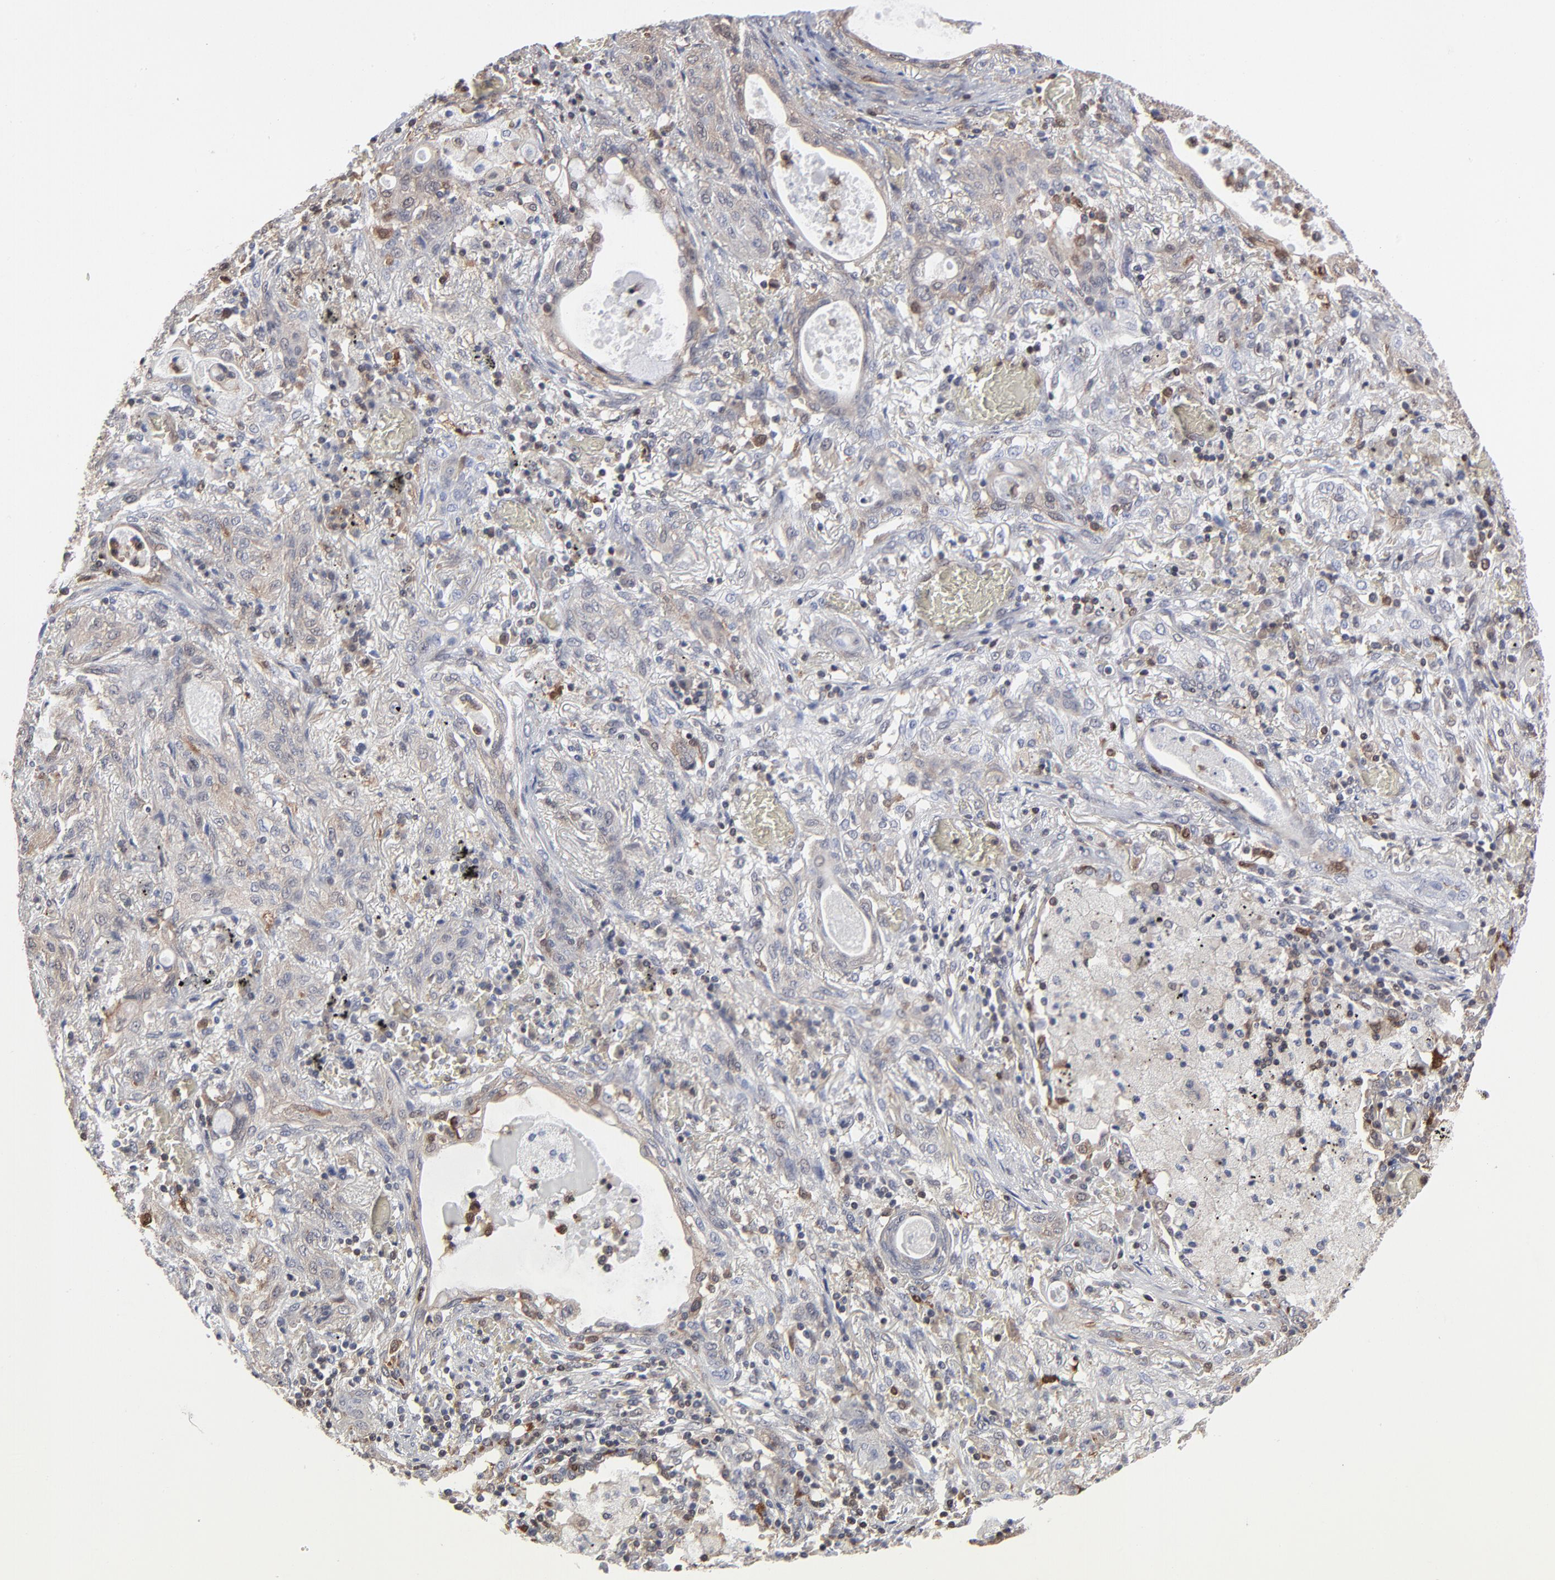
{"staining": {"intensity": "weak", "quantity": "25%-75%", "location": "cytoplasmic/membranous"}, "tissue": "lung cancer", "cell_type": "Tumor cells", "image_type": "cancer", "snomed": [{"axis": "morphology", "description": "Squamous cell carcinoma, NOS"}, {"axis": "topography", "description": "Lung"}], "caption": "Brown immunohistochemical staining in lung cancer reveals weak cytoplasmic/membranous positivity in about 25%-75% of tumor cells.", "gene": "MAP2K1", "patient": {"sex": "female", "age": 47}}